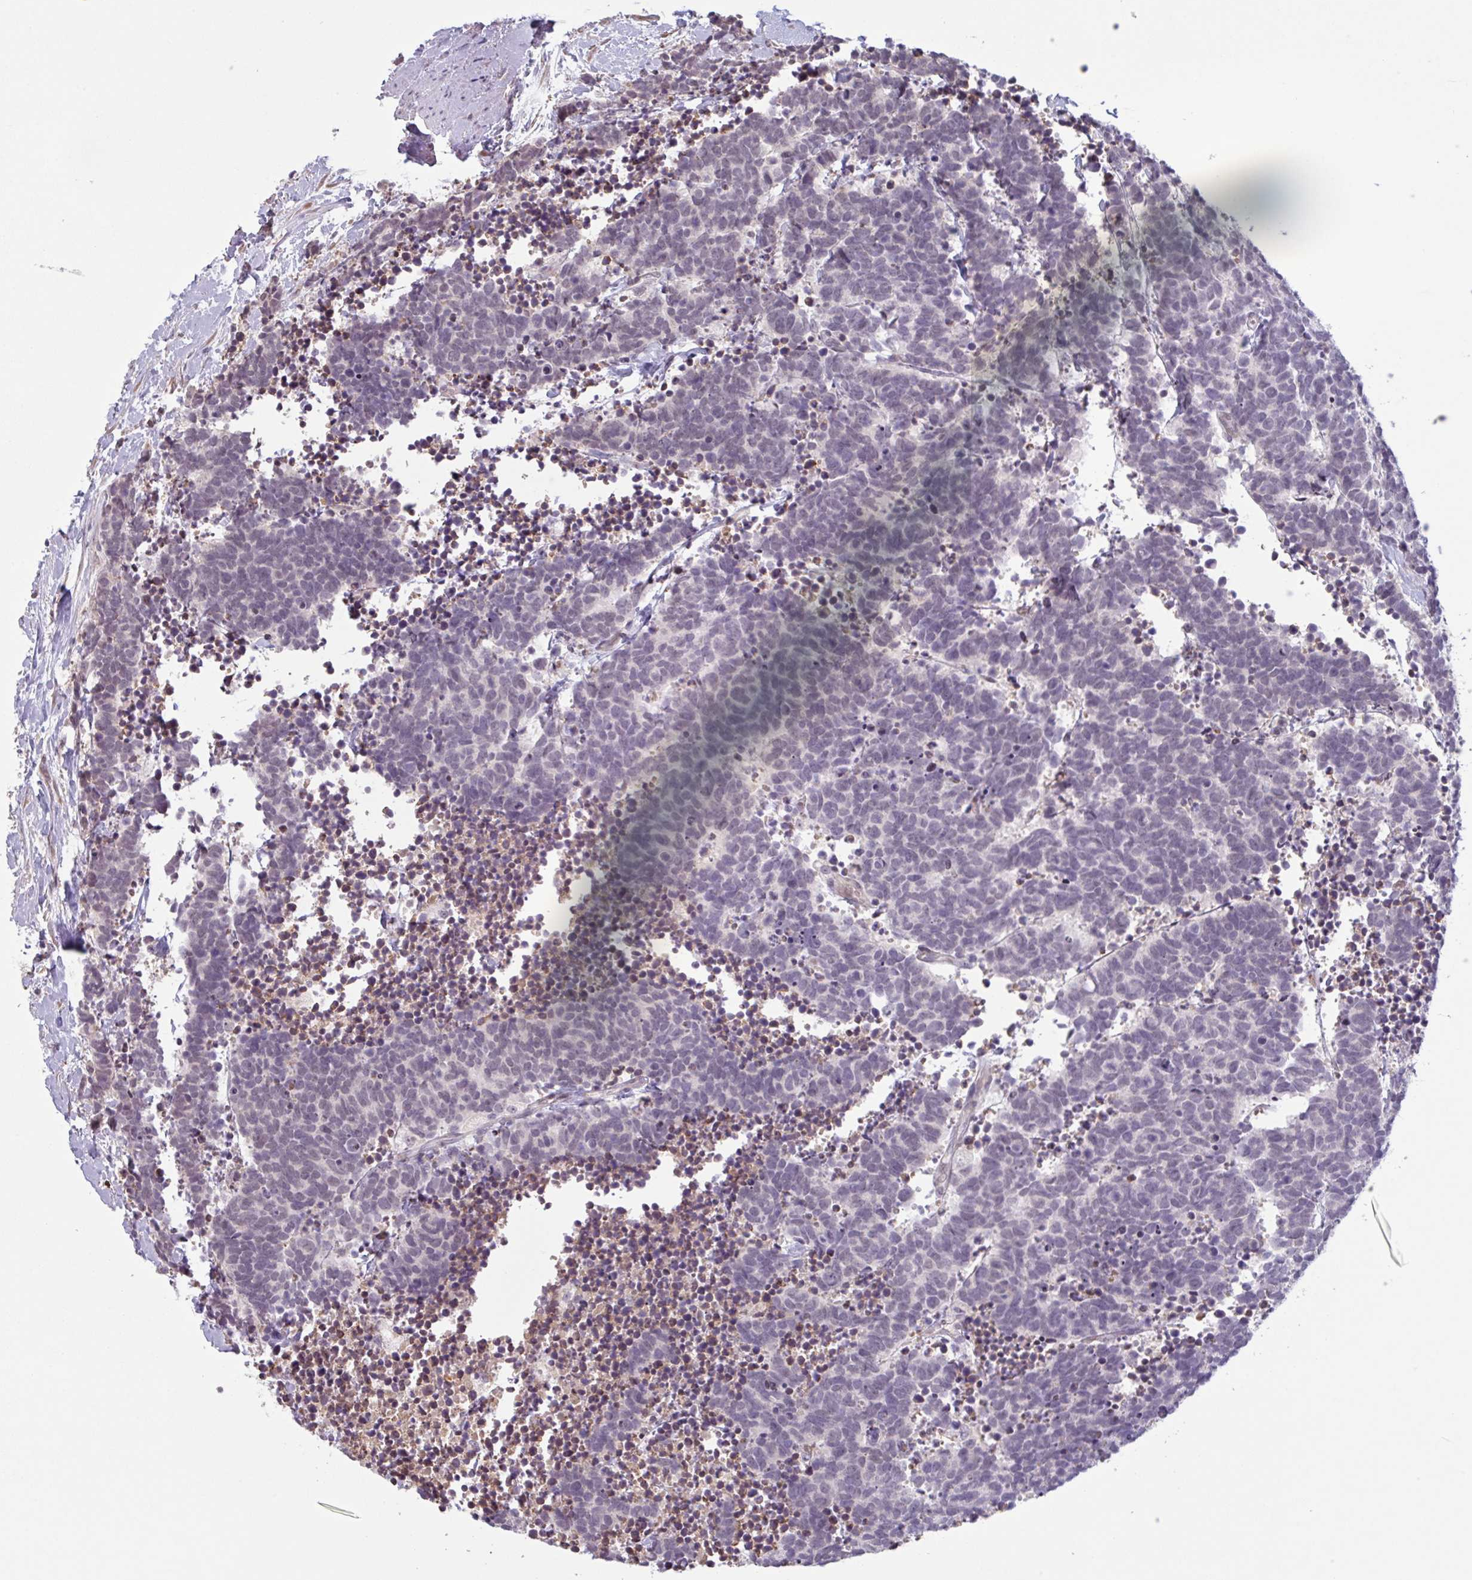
{"staining": {"intensity": "negative", "quantity": "none", "location": "none"}, "tissue": "carcinoid", "cell_type": "Tumor cells", "image_type": "cancer", "snomed": [{"axis": "morphology", "description": "Carcinoma, NOS"}, {"axis": "morphology", "description": "Carcinoid, malignant, NOS"}, {"axis": "topography", "description": "Prostate"}], "caption": "Protein analysis of carcinoma displays no significant staining in tumor cells.", "gene": "TAF1D", "patient": {"sex": "male", "age": 57}}